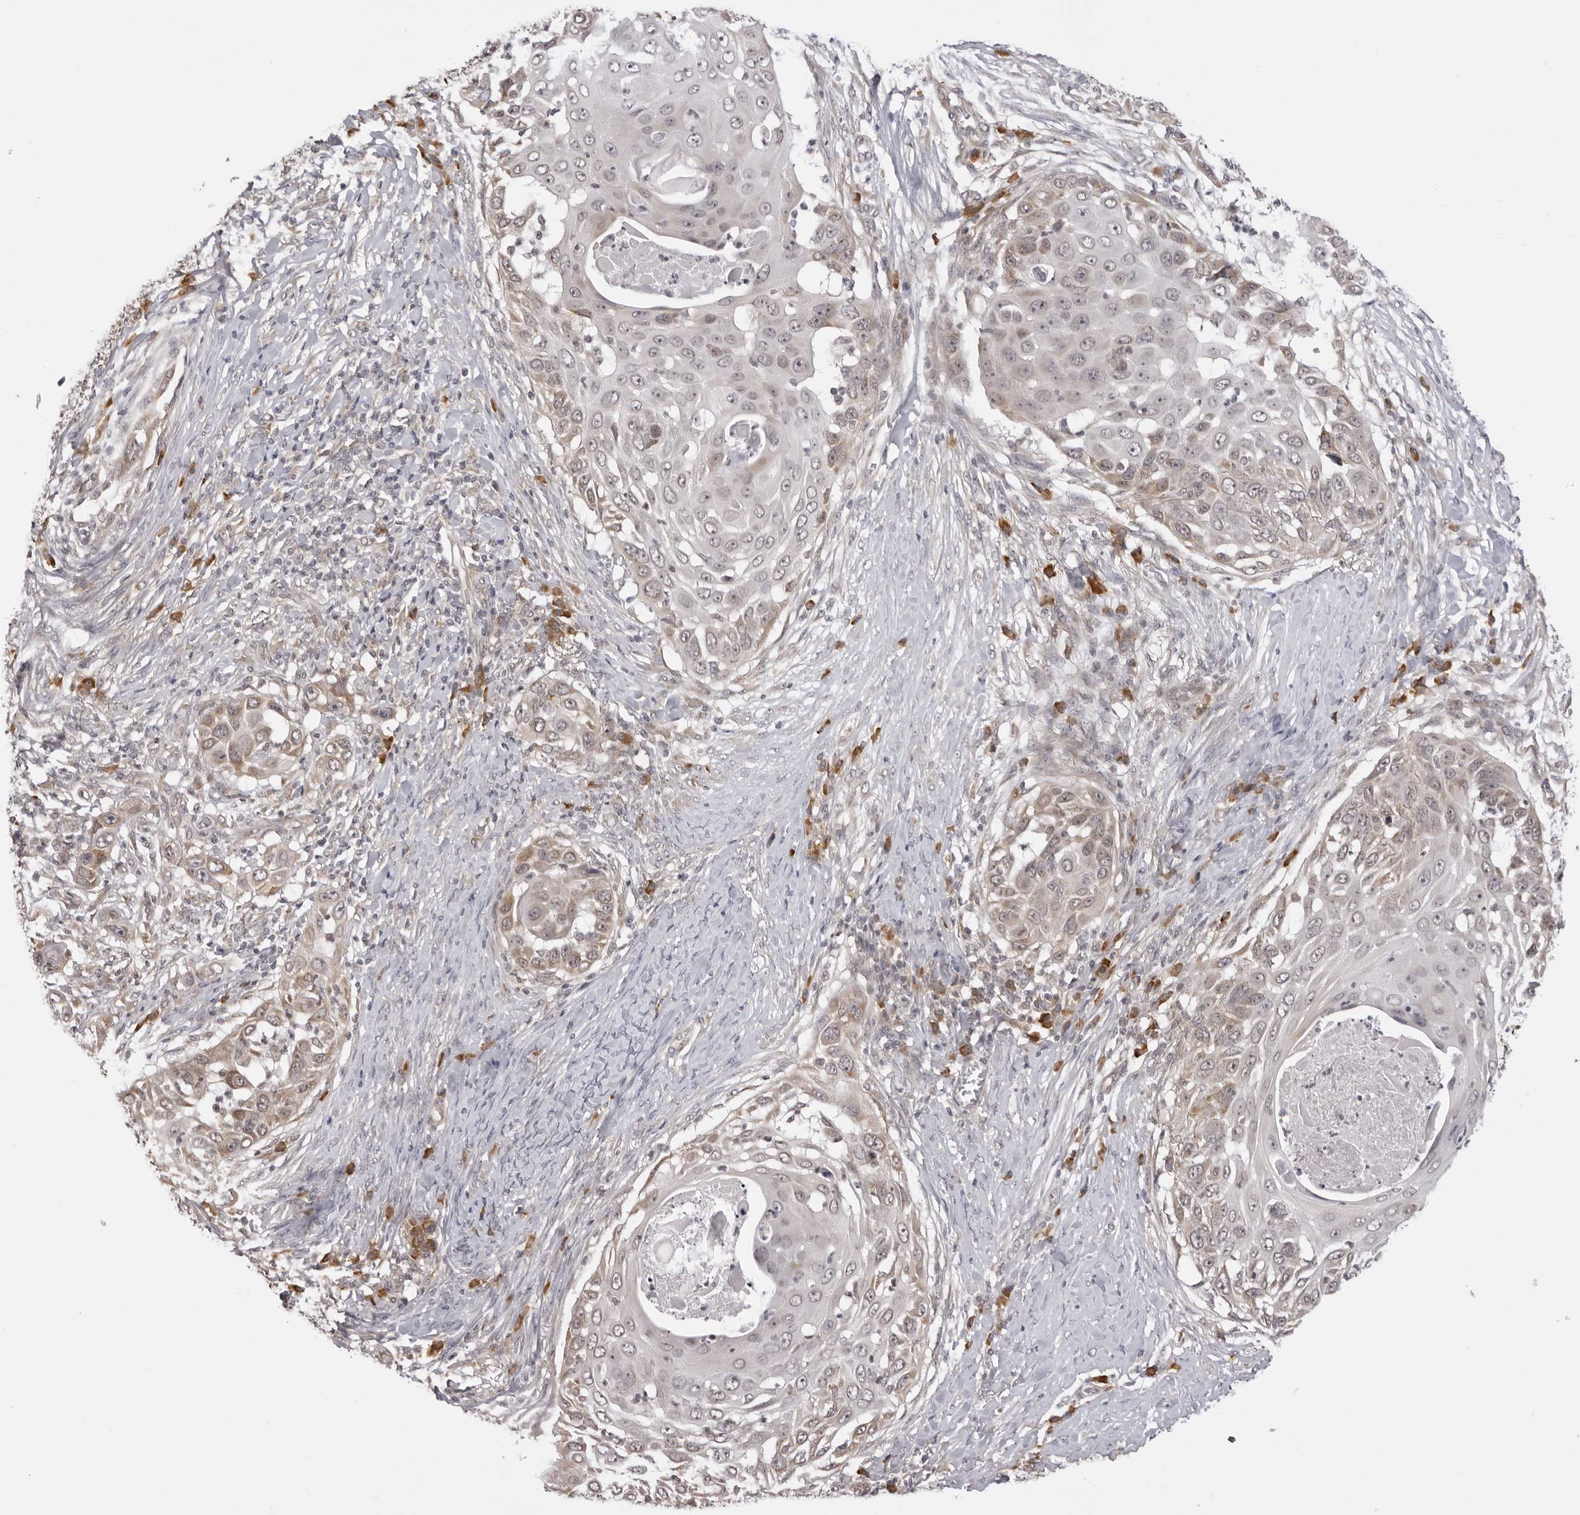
{"staining": {"intensity": "weak", "quantity": "<25%", "location": "cytoplasmic/membranous"}, "tissue": "skin cancer", "cell_type": "Tumor cells", "image_type": "cancer", "snomed": [{"axis": "morphology", "description": "Squamous cell carcinoma, NOS"}, {"axis": "topography", "description": "Skin"}], "caption": "Tumor cells are negative for protein expression in human skin squamous cell carcinoma.", "gene": "ZC3H11A", "patient": {"sex": "female", "age": 44}}